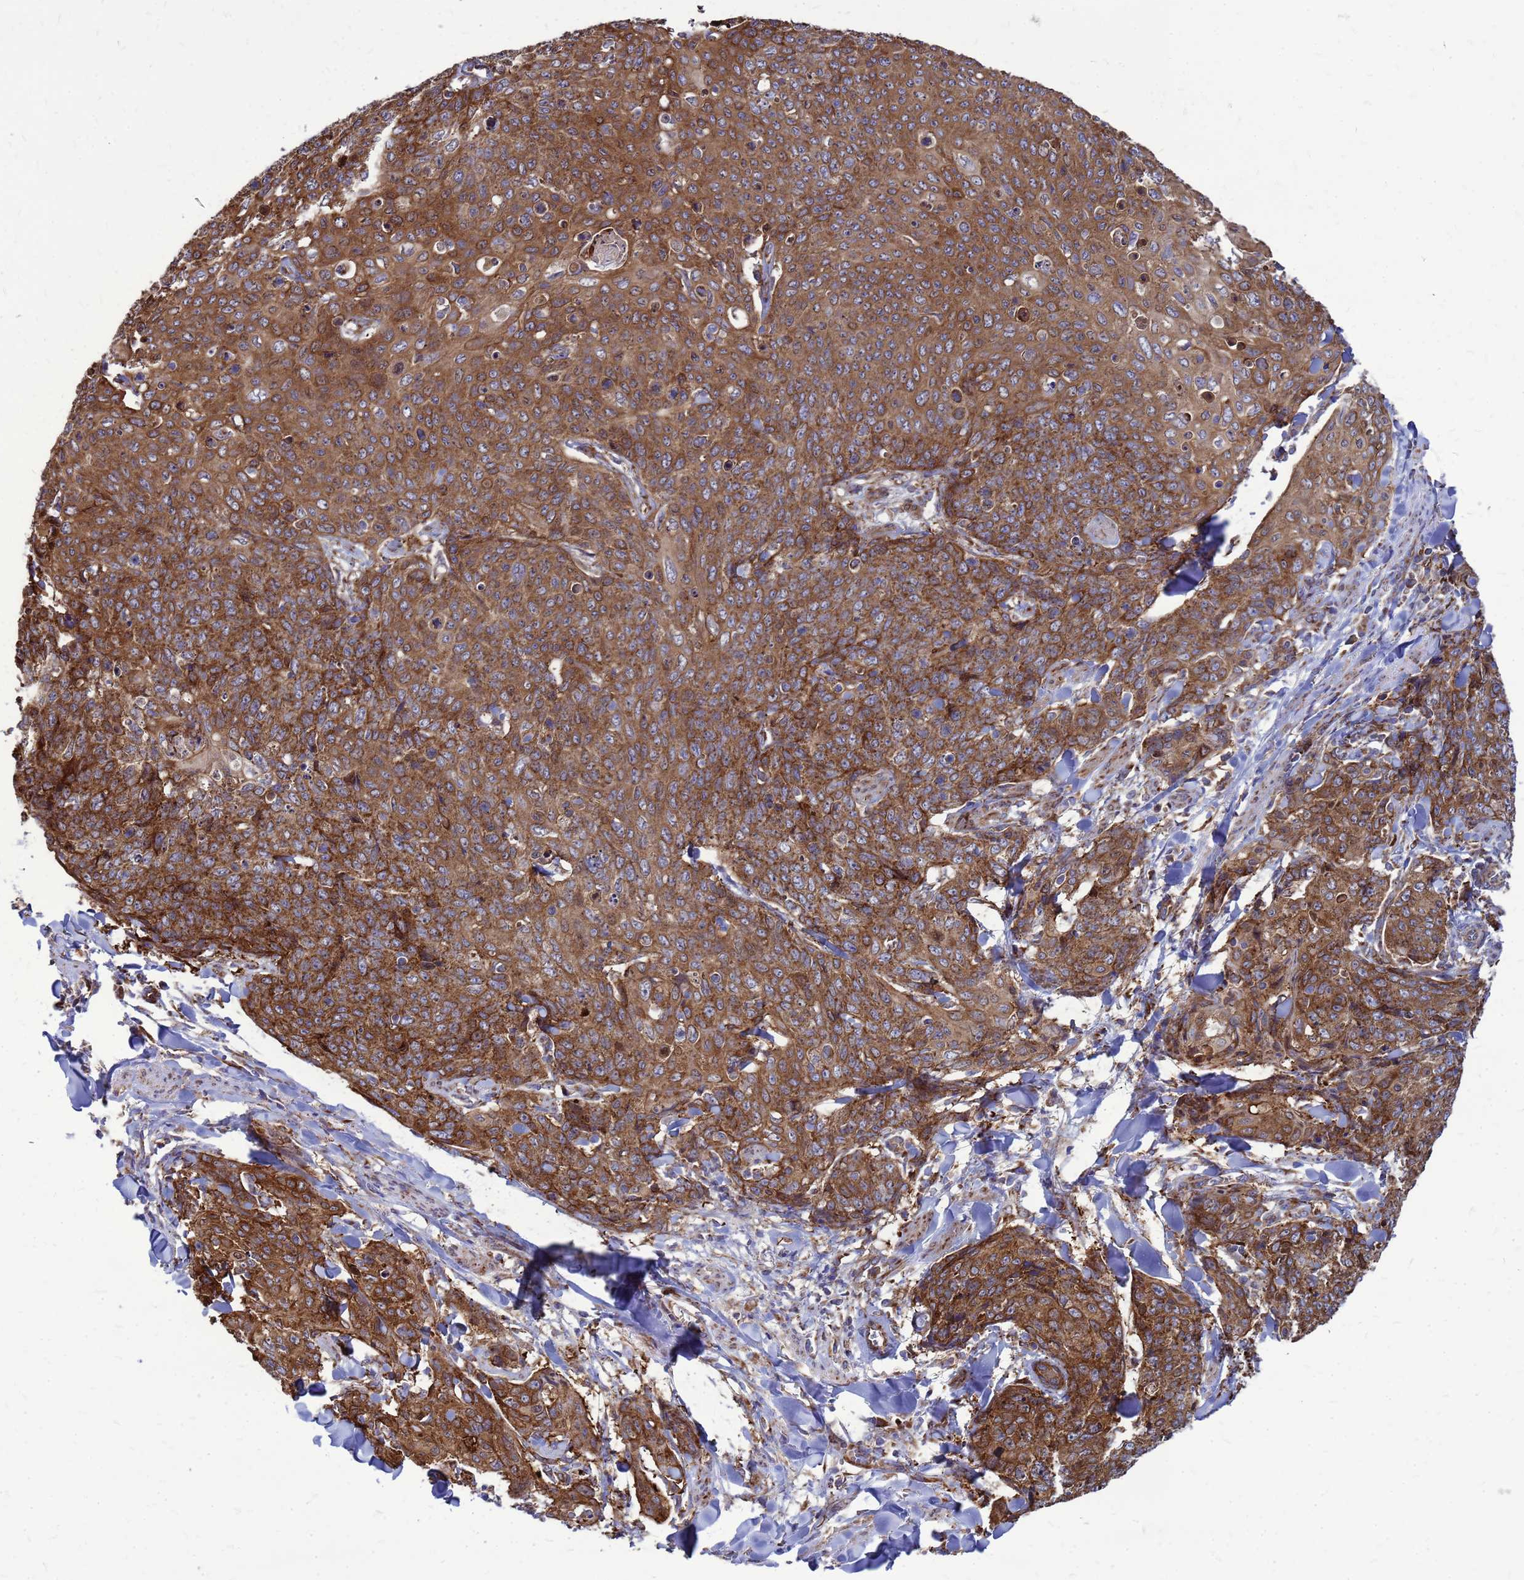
{"staining": {"intensity": "strong", "quantity": ">75%", "location": "cytoplasmic/membranous"}, "tissue": "skin cancer", "cell_type": "Tumor cells", "image_type": "cancer", "snomed": [{"axis": "morphology", "description": "Squamous cell carcinoma, NOS"}, {"axis": "topography", "description": "Skin"}, {"axis": "topography", "description": "Vulva"}], "caption": "Immunohistochemical staining of skin cancer reveals strong cytoplasmic/membranous protein staining in approximately >75% of tumor cells.", "gene": "FSTL4", "patient": {"sex": "female", "age": 85}}